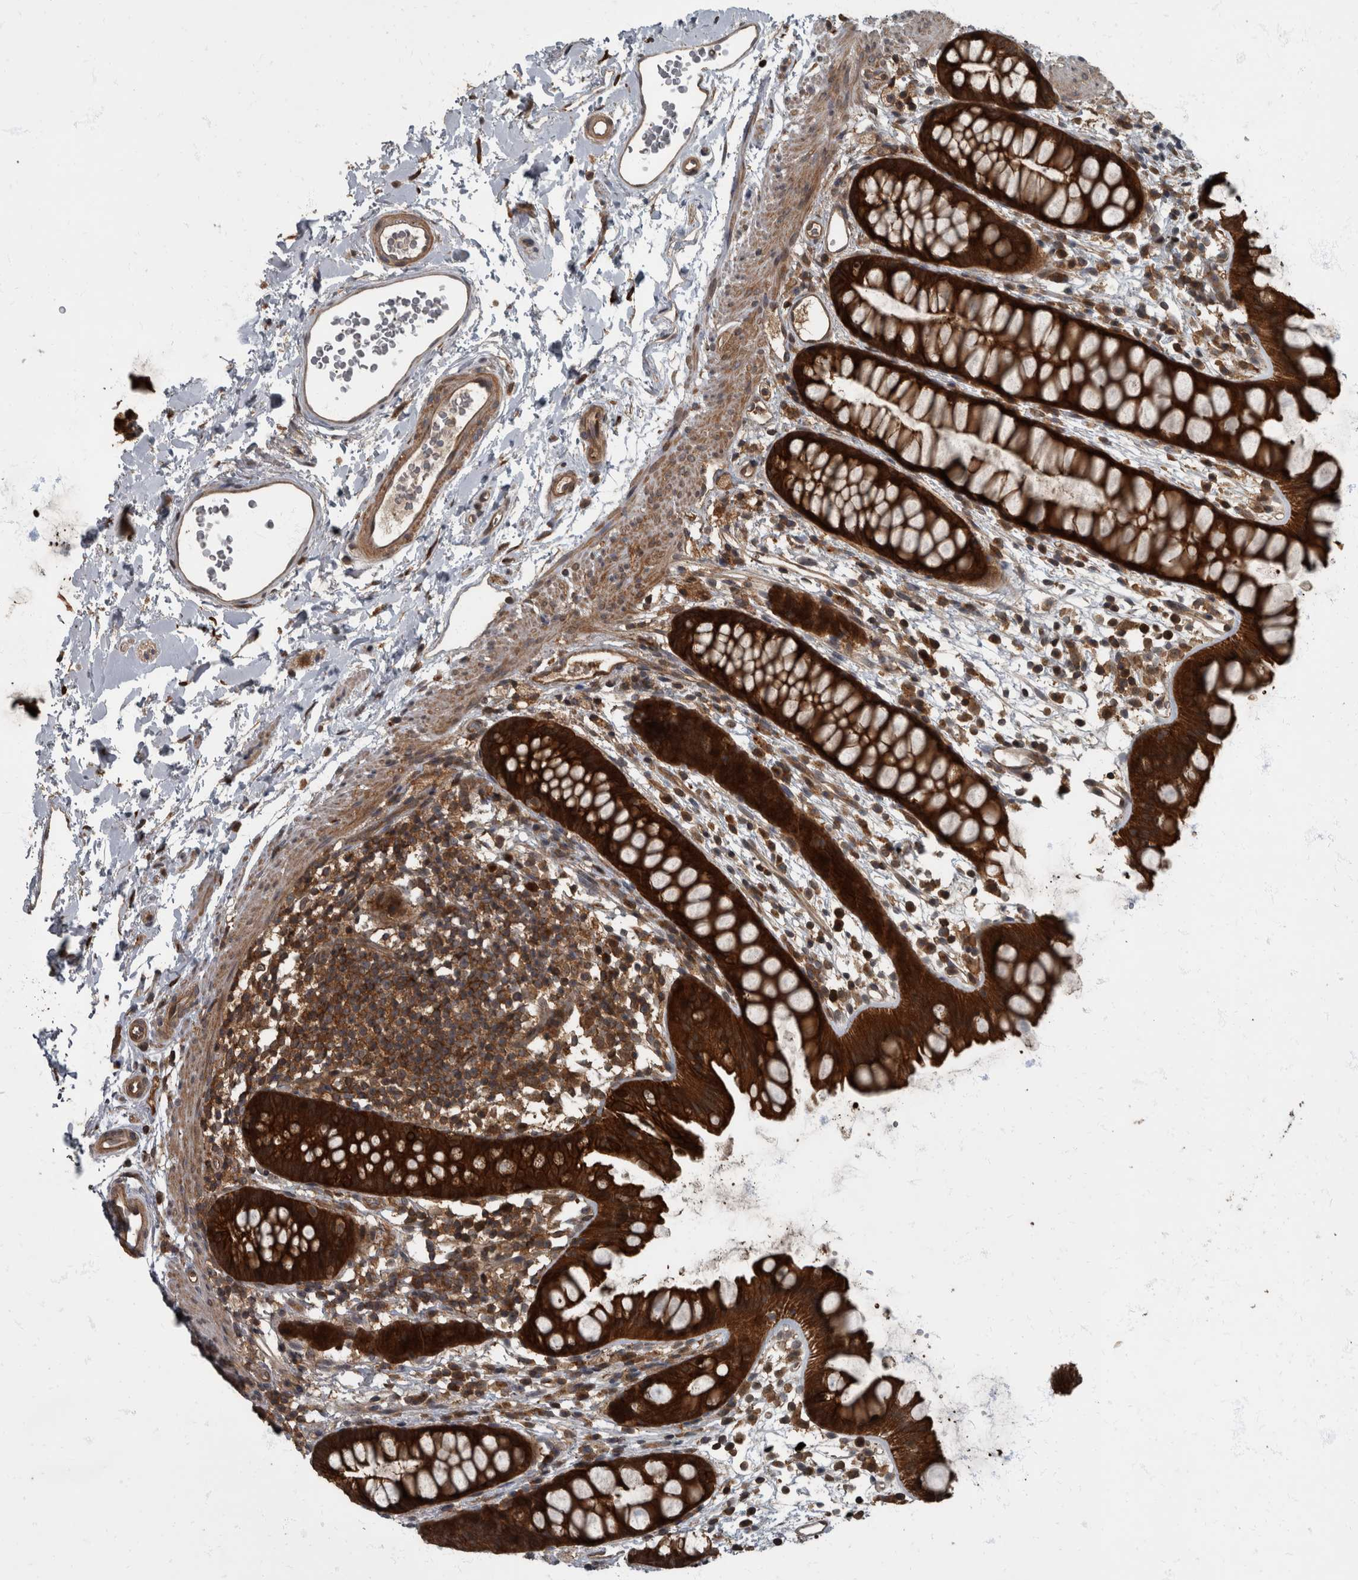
{"staining": {"intensity": "strong", "quantity": ">75%", "location": "cytoplasmic/membranous"}, "tissue": "rectum", "cell_type": "Glandular cells", "image_type": "normal", "snomed": [{"axis": "morphology", "description": "Normal tissue, NOS"}, {"axis": "topography", "description": "Rectum"}], "caption": "Immunohistochemical staining of benign rectum demonstrates strong cytoplasmic/membranous protein expression in about >75% of glandular cells. (Stains: DAB in brown, nuclei in blue, Microscopy: brightfield microscopy at high magnification).", "gene": "RABGGTB", "patient": {"sex": "female", "age": 65}}